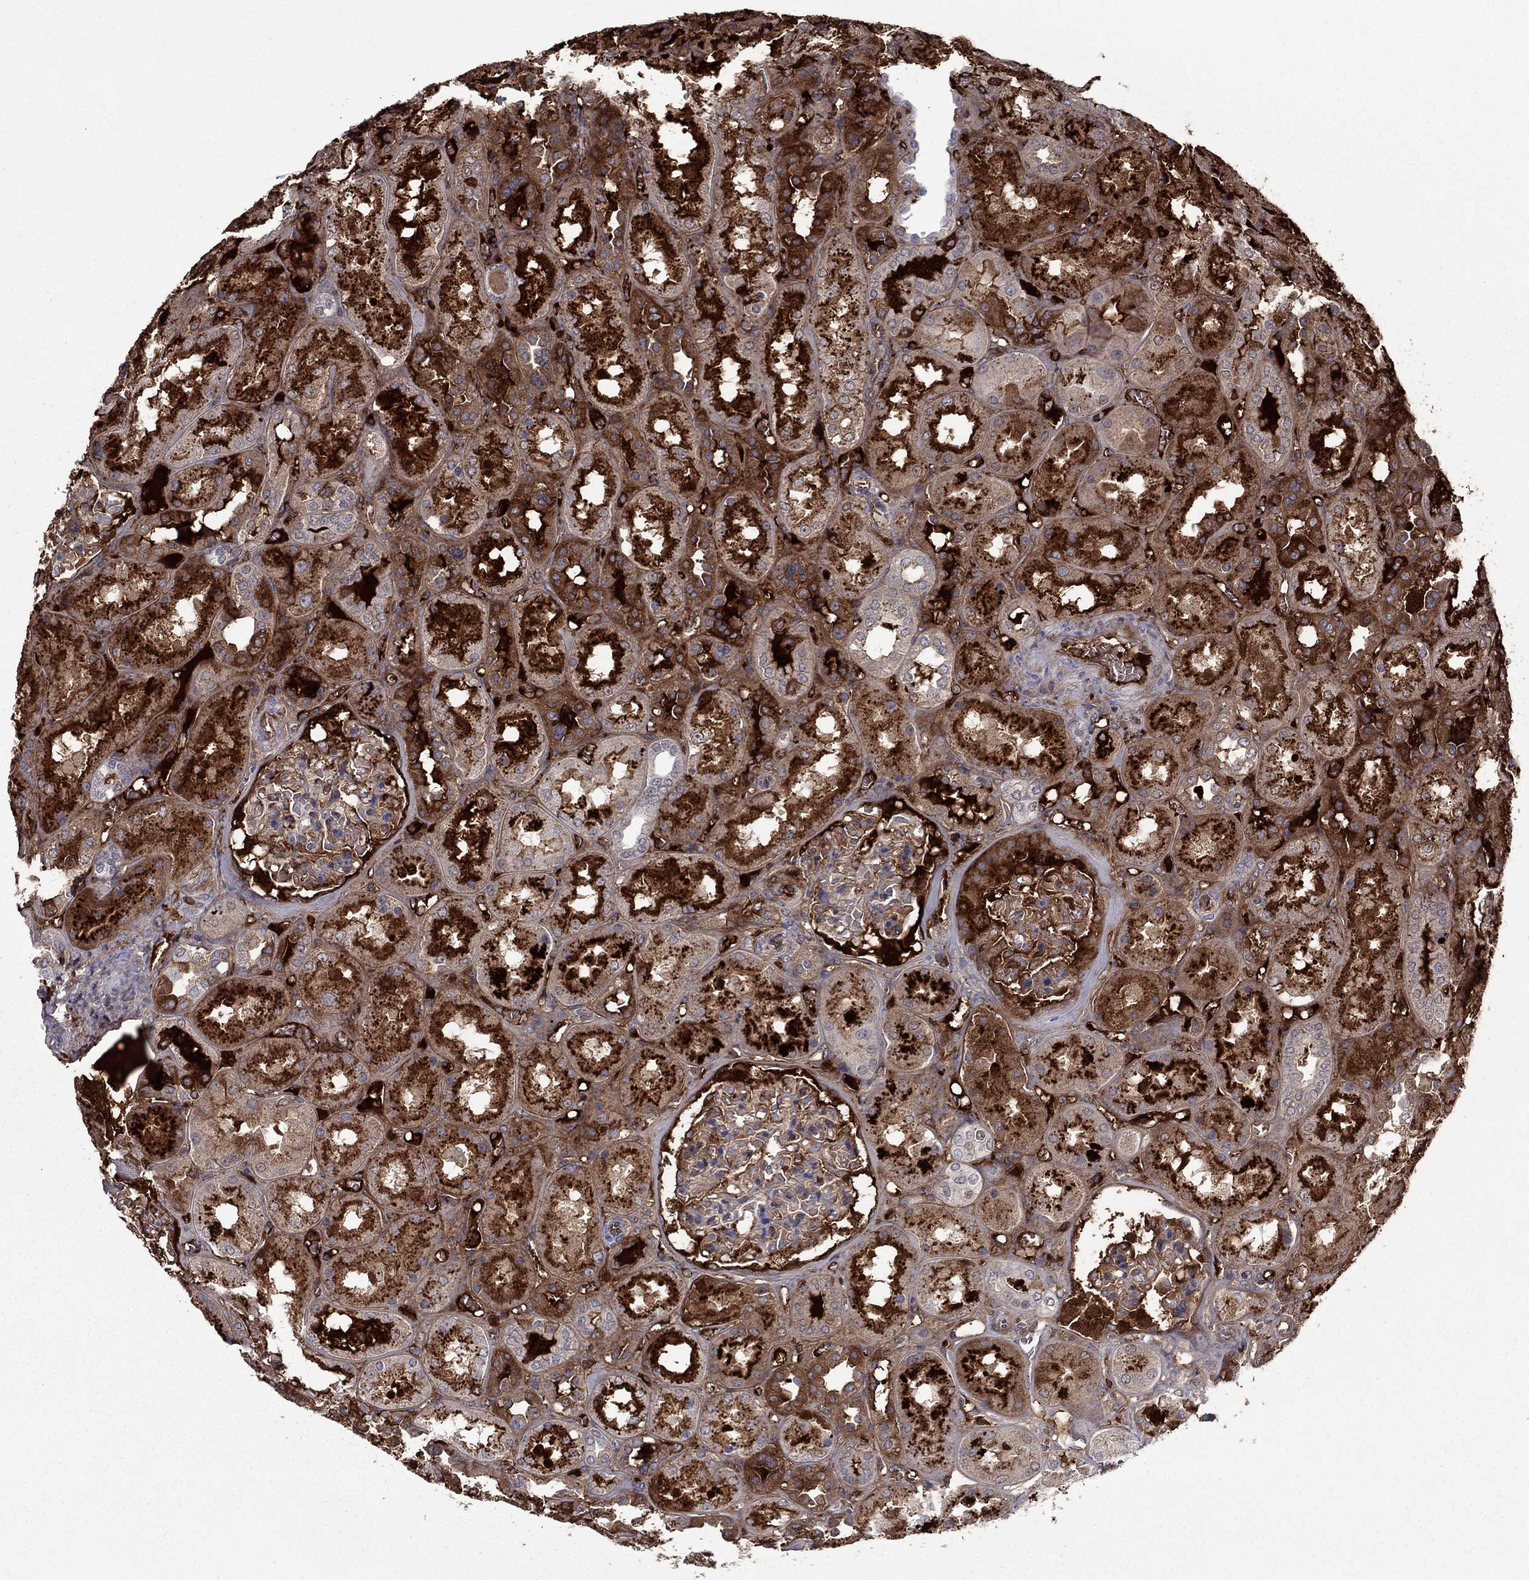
{"staining": {"intensity": "moderate", "quantity": "<25%", "location": "cytoplasmic/membranous"}, "tissue": "kidney", "cell_type": "Cells in glomeruli", "image_type": "normal", "snomed": [{"axis": "morphology", "description": "Normal tissue, NOS"}, {"axis": "topography", "description": "Kidney"}], "caption": "Moderate cytoplasmic/membranous staining is appreciated in approximately <25% of cells in glomeruli in unremarkable kidney. The staining is performed using DAB brown chromogen to label protein expression. The nuclei are counter-stained blue using hematoxylin.", "gene": "HPX", "patient": {"sex": "male", "age": 73}}